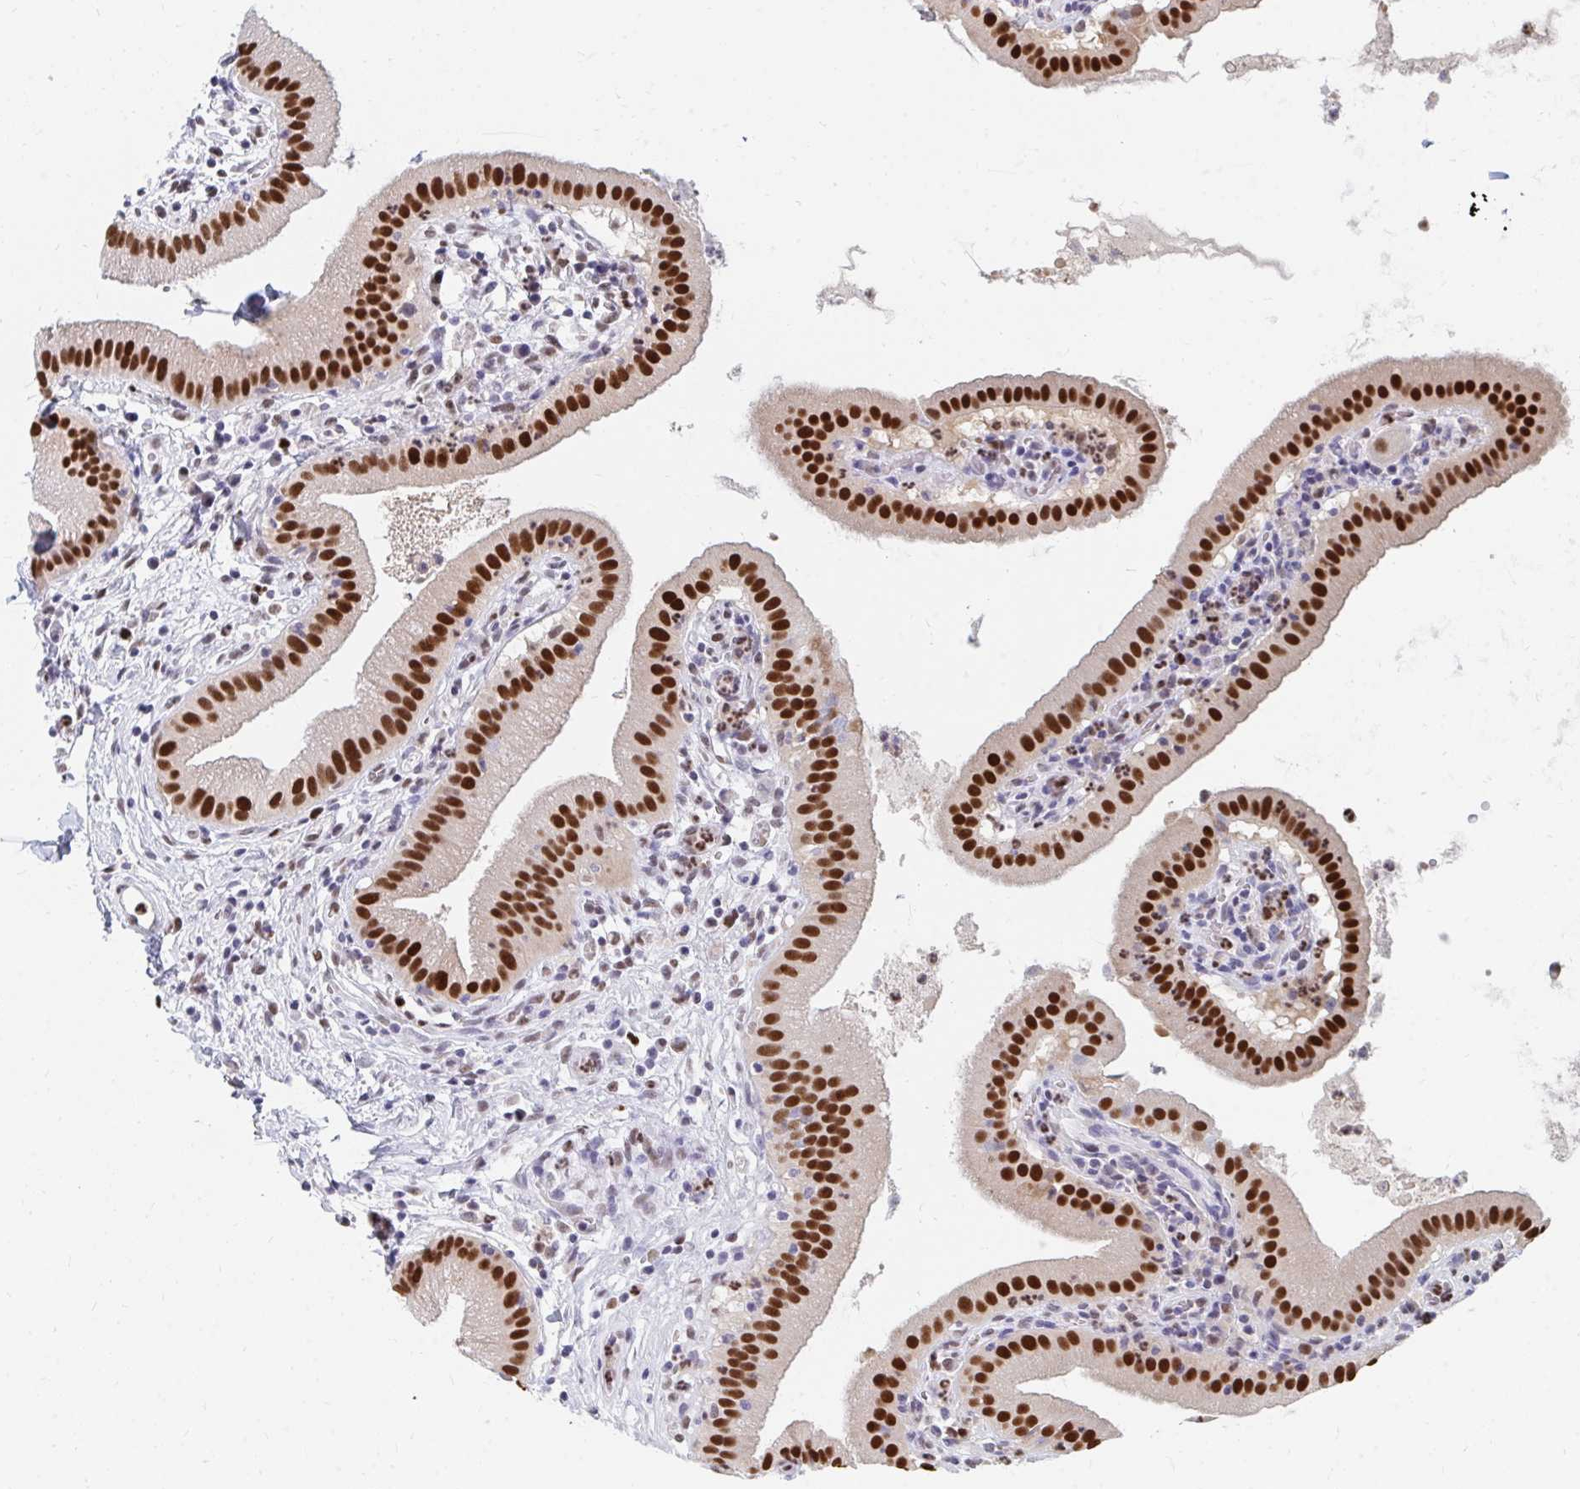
{"staining": {"intensity": "strong", "quantity": ">75%", "location": "nuclear"}, "tissue": "gallbladder", "cell_type": "Glandular cells", "image_type": "normal", "snomed": [{"axis": "morphology", "description": "Normal tissue, NOS"}, {"axis": "topography", "description": "Gallbladder"}], "caption": "Strong nuclear expression for a protein is present in about >75% of glandular cells of unremarkable gallbladder using immunohistochemistry.", "gene": "PLK3", "patient": {"sex": "female", "age": 65}}